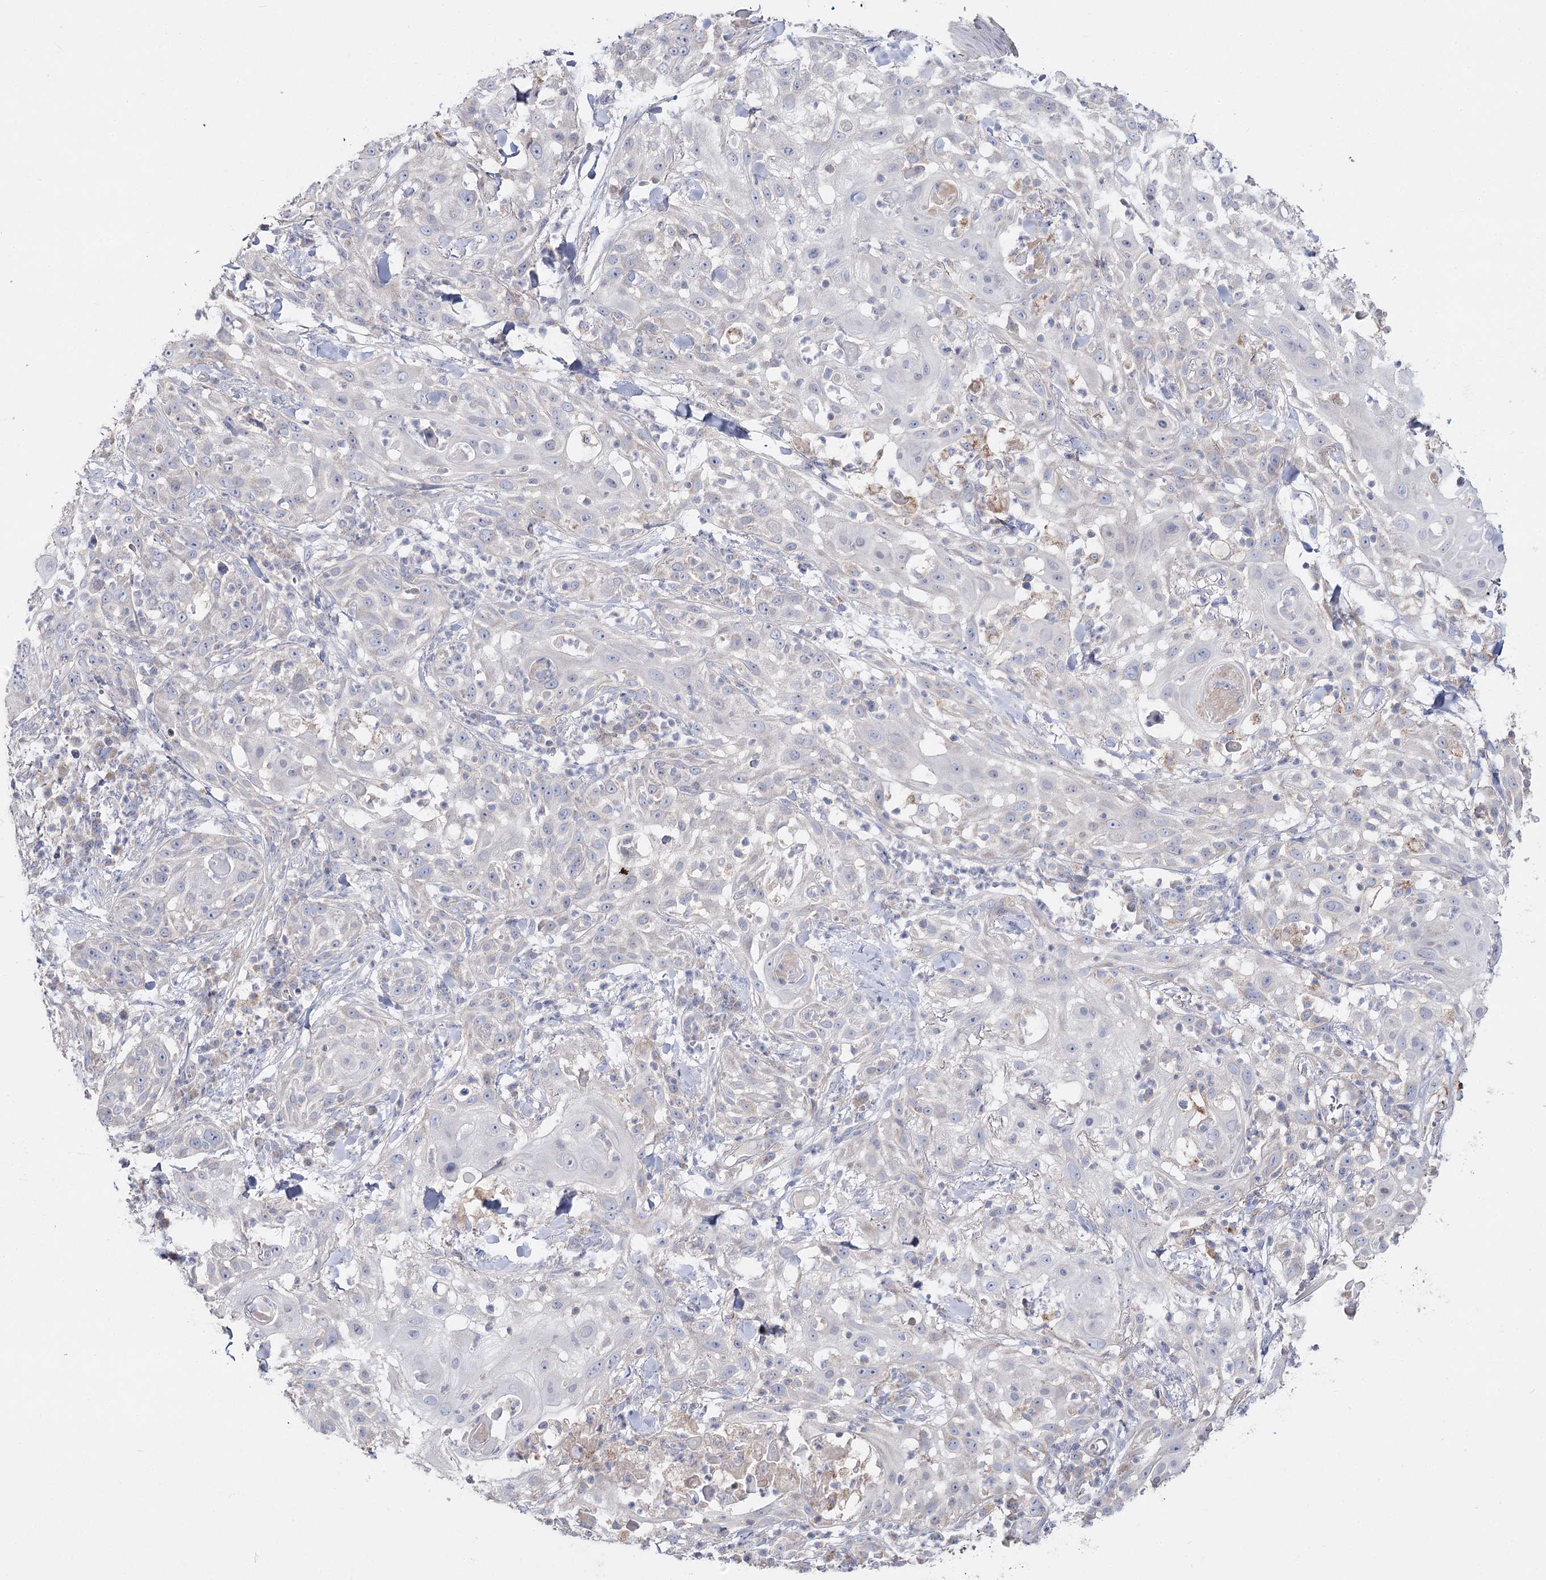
{"staining": {"intensity": "negative", "quantity": "none", "location": "none"}, "tissue": "skin cancer", "cell_type": "Tumor cells", "image_type": "cancer", "snomed": [{"axis": "morphology", "description": "Squamous cell carcinoma, NOS"}, {"axis": "topography", "description": "Skin"}], "caption": "Protein analysis of squamous cell carcinoma (skin) exhibits no significant staining in tumor cells.", "gene": "TMEM187", "patient": {"sex": "female", "age": 44}}